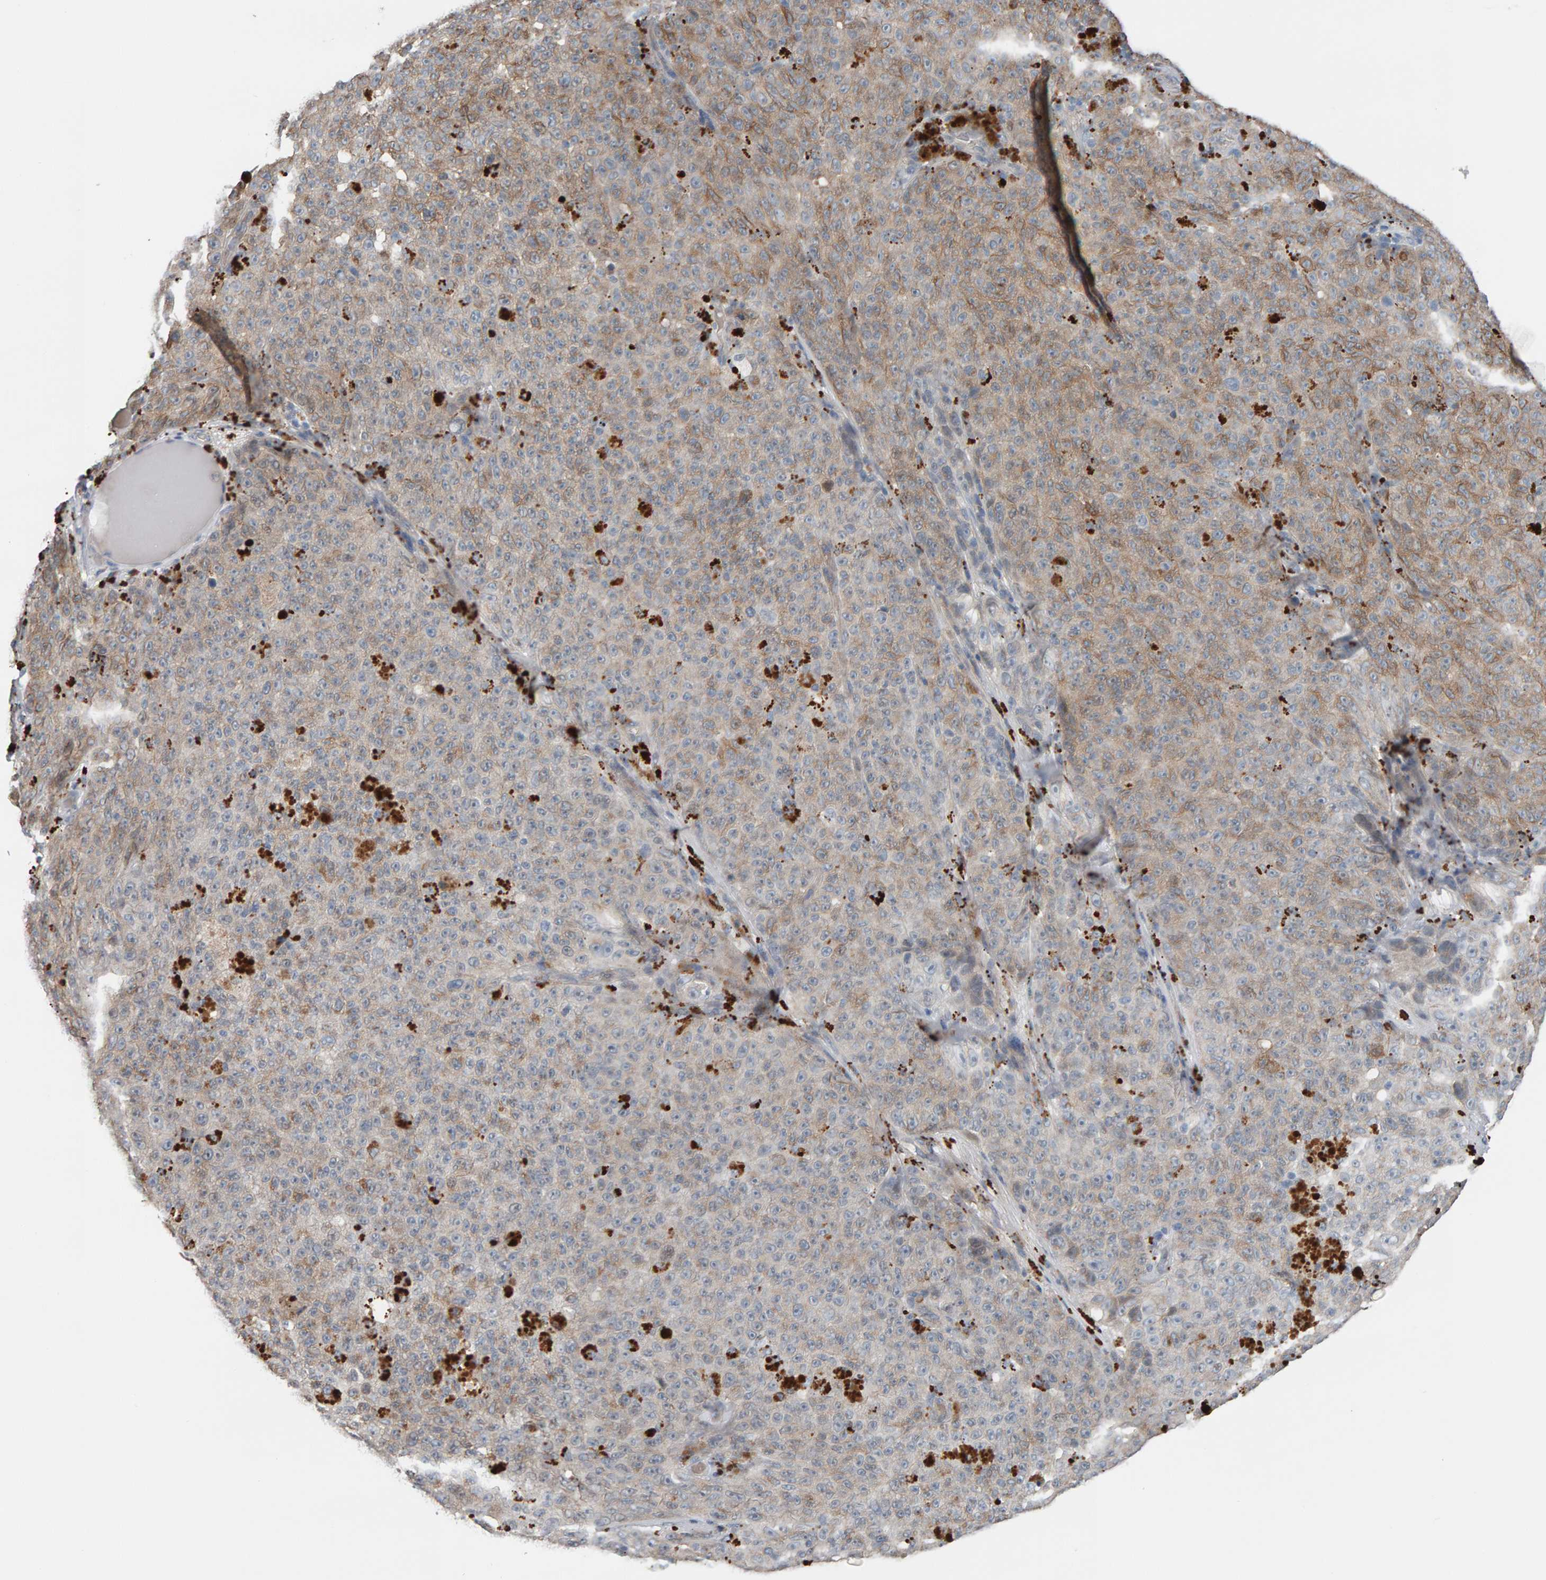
{"staining": {"intensity": "weak", "quantity": ">75%", "location": "cytoplasmic/membranous"}, "tissue": "melanoma", "cell_type": "Tumor cells", "image_type": "cancer", "snomed": [{"axis": "morphology", "description": "Malignant melanoma, NOS"}, {"axis": "topography", "description": "Skin"}], "caption": "Malignant melanoma stained with a protein marker exhibits weak staining in tumor cells.", "gene": "IPPK", "patient": {"sex": "female", "age": 82}}